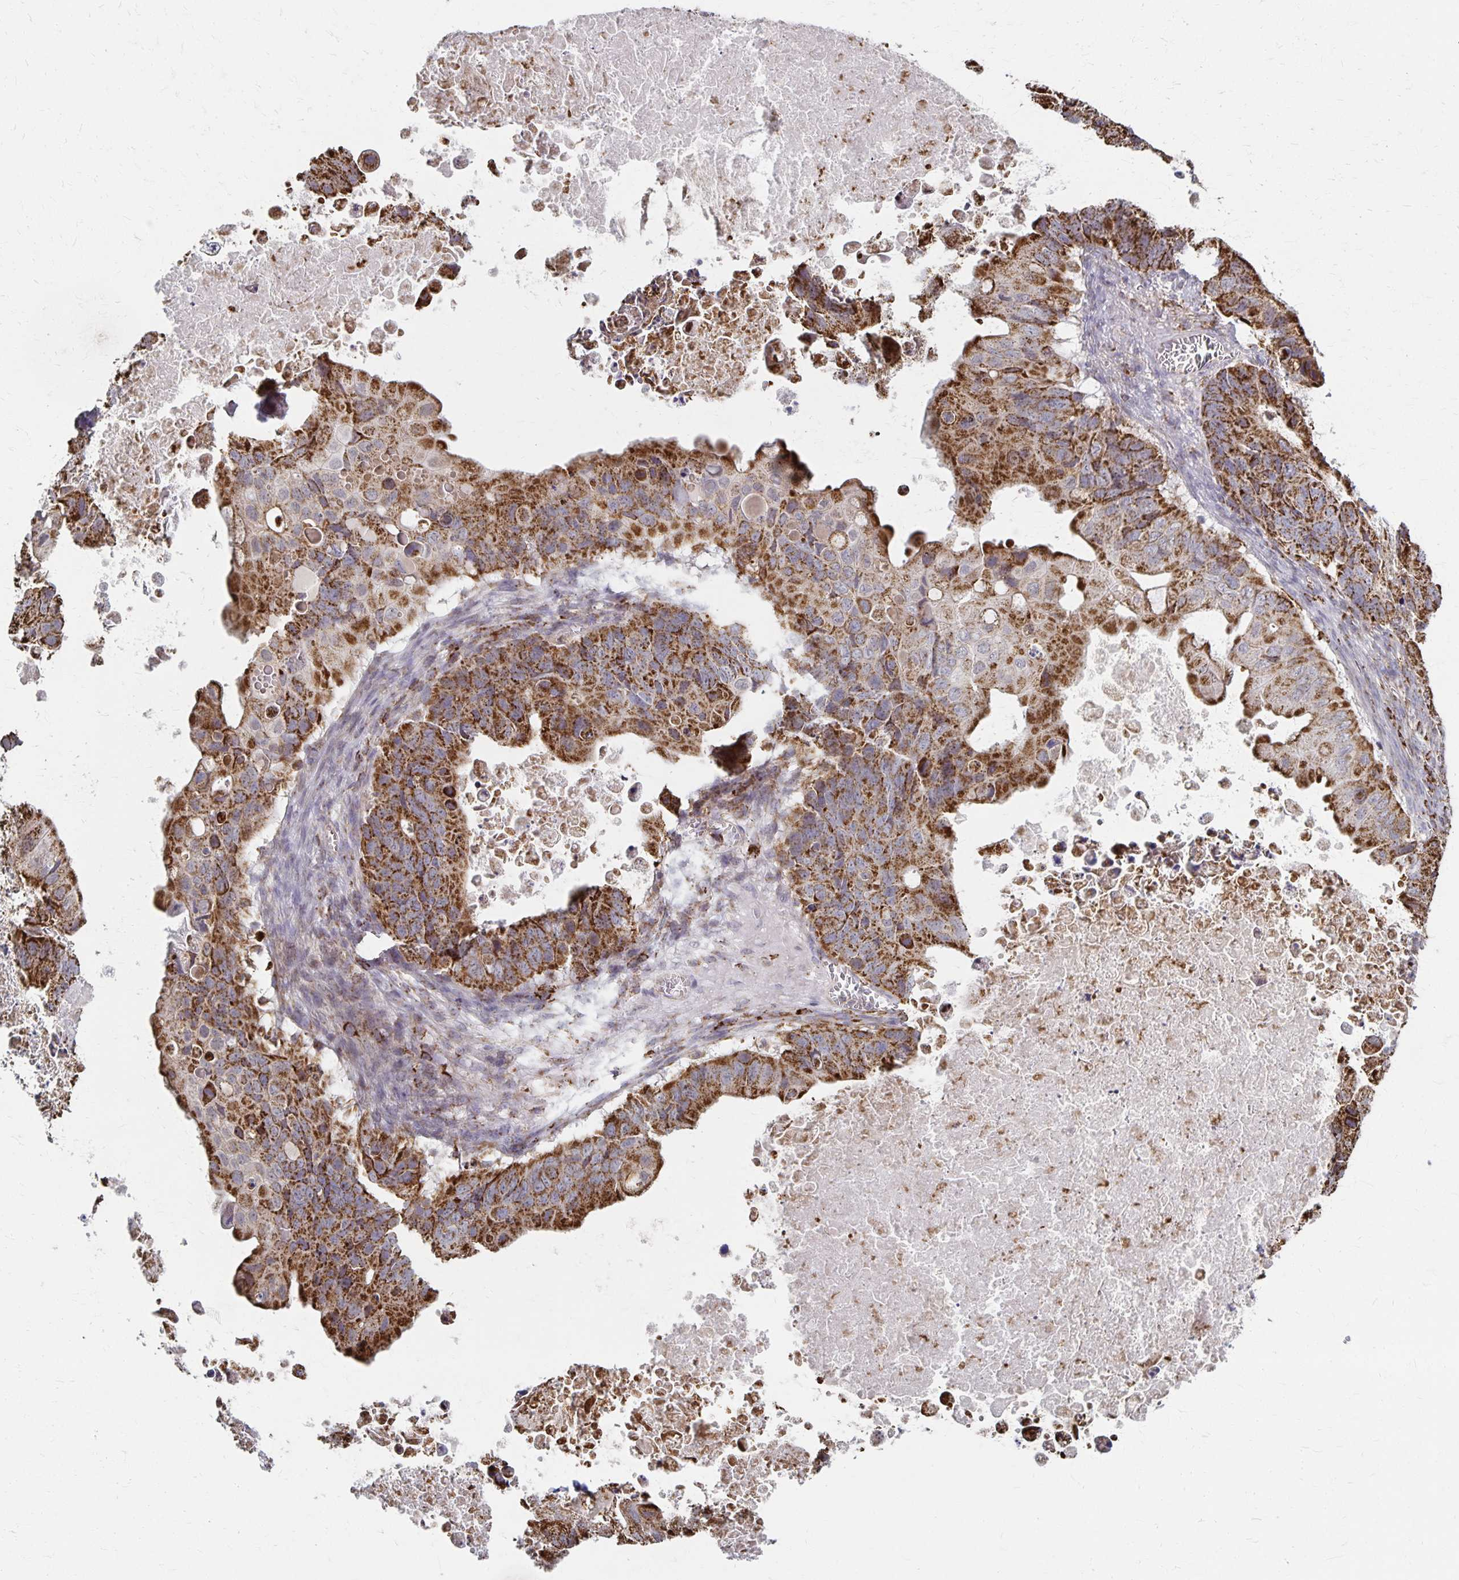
{"staining": {"intensity": "strong", "quantity": ">75%", "location": "cytoplasmic/membranous"}, "tissue": "ovarian cancer", "cell_type": "Tumor cells", "image_type": "cancer", "snomed": [{"axis": "morphology", "description": "Cystadenocarcinoma, mucinous, NOS"}, {"axis": "topography", "description": "Ovary"}], "caption": "Ovarian cancer (mucinous cystadenocarcinoma) tissue shows strong cytoplasmic/membranous expression in approximately >75% of tumor cells The staining was performed using DAB to visualize the protein expression in brown, while the nuclei were stained in blue with hematoxylin (Magnification: 20x).", "gene": "DYRK4", "patient": {"sex": "female", "age": 64}}